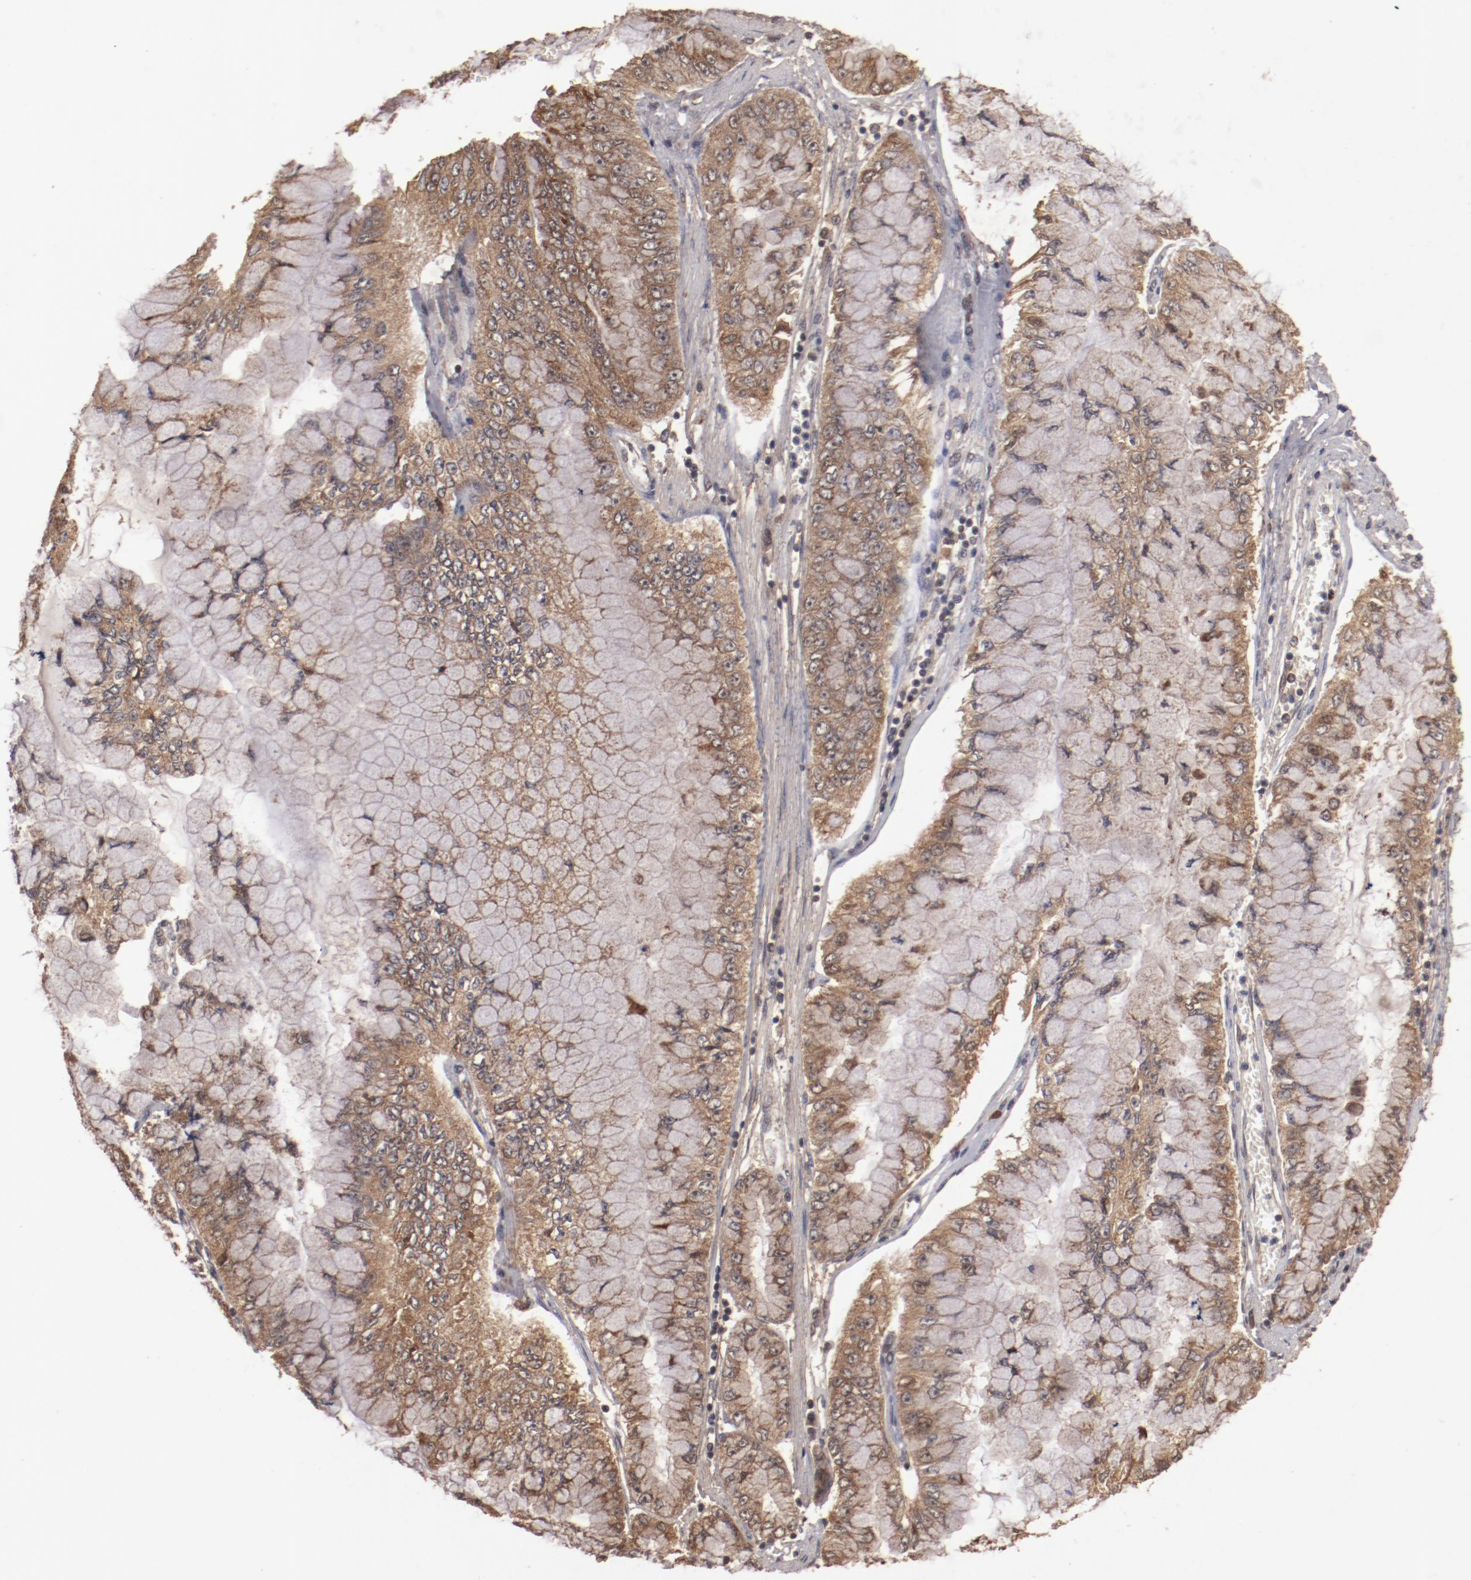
{"staining": {"intensity": "strong", "quantity": ">75%", "location": "cytoplasmic/membranous"}, "tissue": "liver cancer", "cell_type": "Tumor cells", "image_type": "cancer", "snomed": [{"axis": "morphology", "description": "Cholangiocarcinoma"}, {"axis": "topography", "description": "Liver"}], "caption": "Protein analysis of liver cancer tissue demonstrates strong cytoplasmic/membranous positivity in approximately >75% of tumor cells.", "gene": "TENM1", "patient": {"sex": "female", "age": 79}}